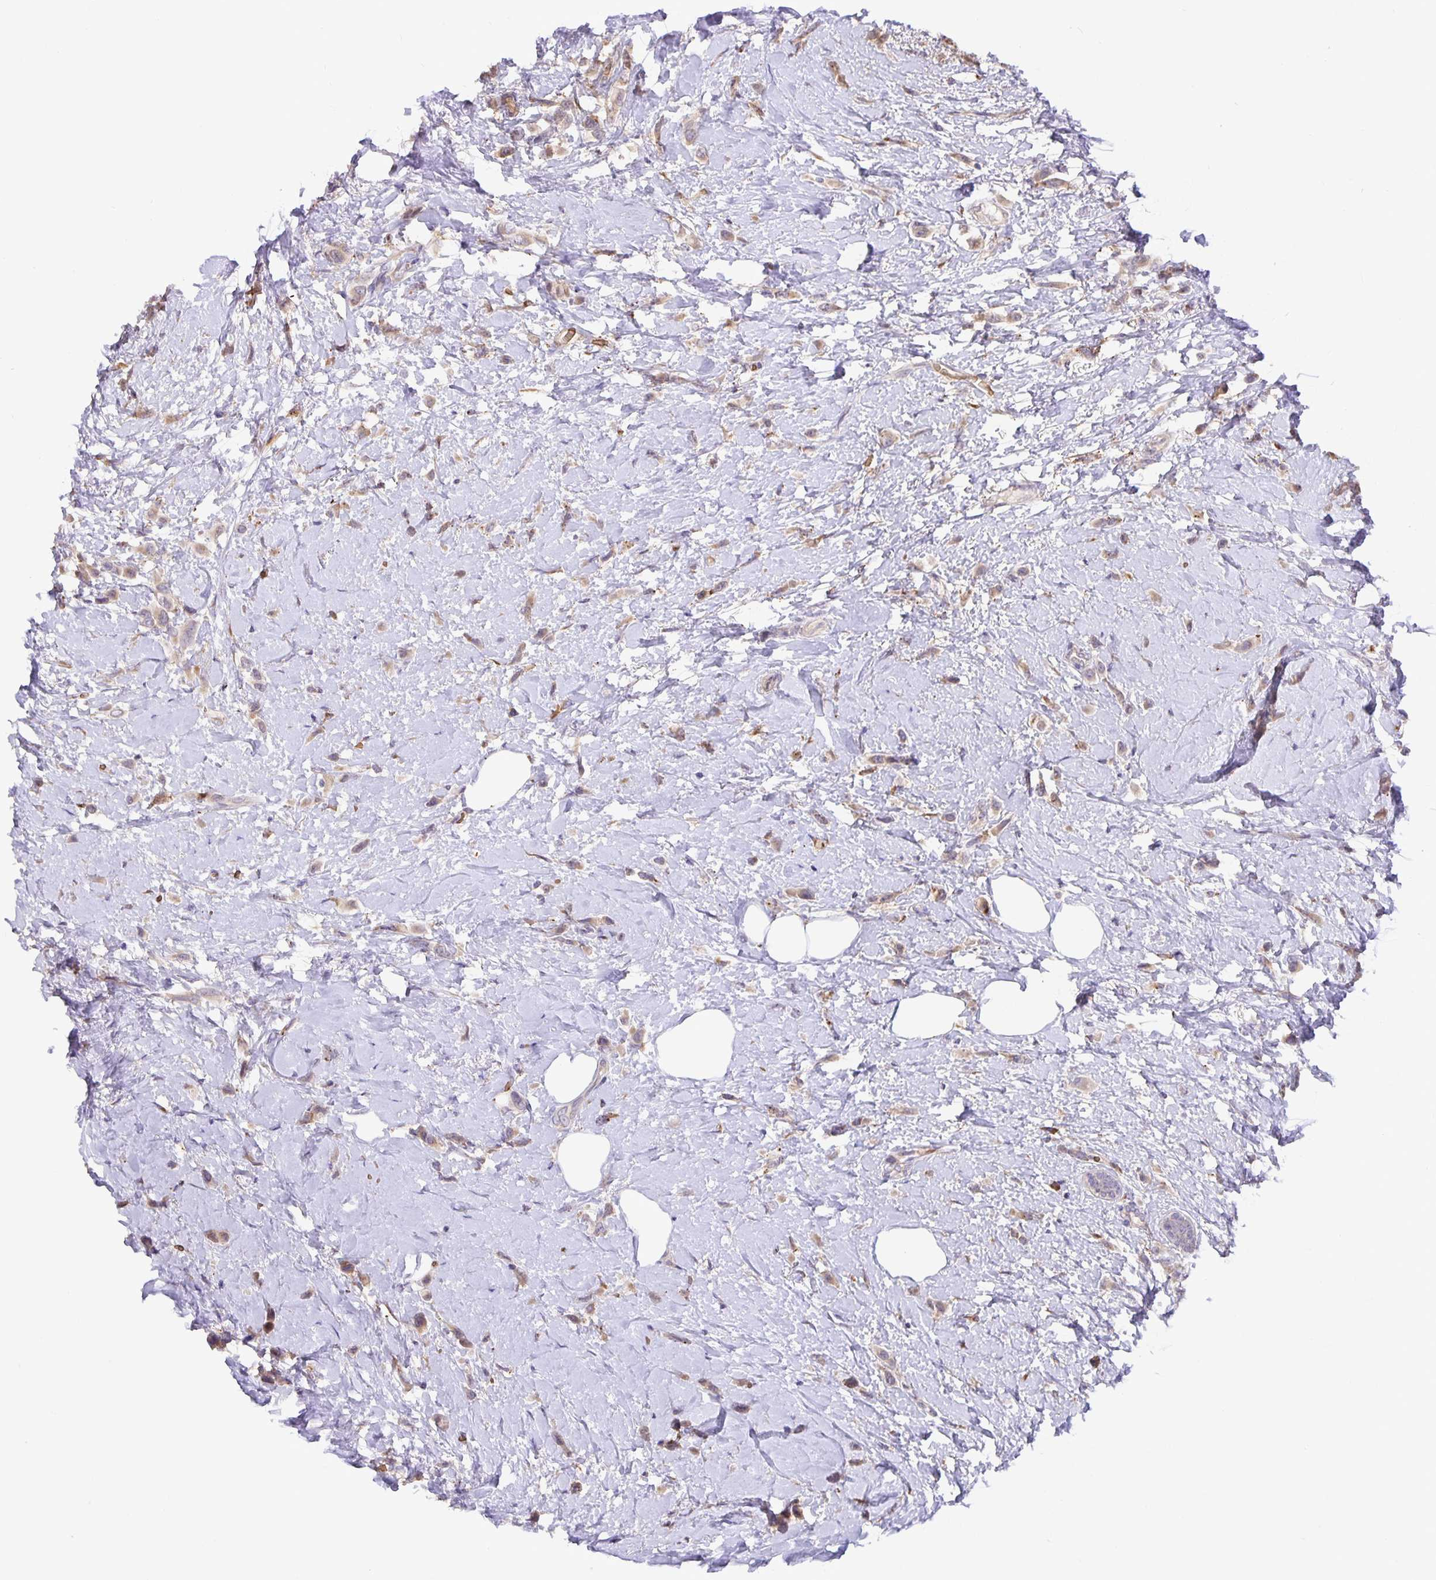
{"staining": {"intensity": "moderate", "quantity": ">75%", "location": "cytoplasmic/membranous"}, "tissue": "breast cancer", "cell_type": "Tumor cells", "image_type": "cancer", "snomed": [{"axis": "morphology", "description": "Lobular carcinoma"}, {"axis": "topography", "description": "Breast"}], "caption": "Immunohistochemical staining of human lobular carcinoma (breast) shows moderate cytoplasmic/membranous protein expression in approximately >75% of tumor cells. (DAB IHC with brightfield microscopy, high magnification).", "gene": "TMEM71", "patient": {"sex": "female", "age": 66}}